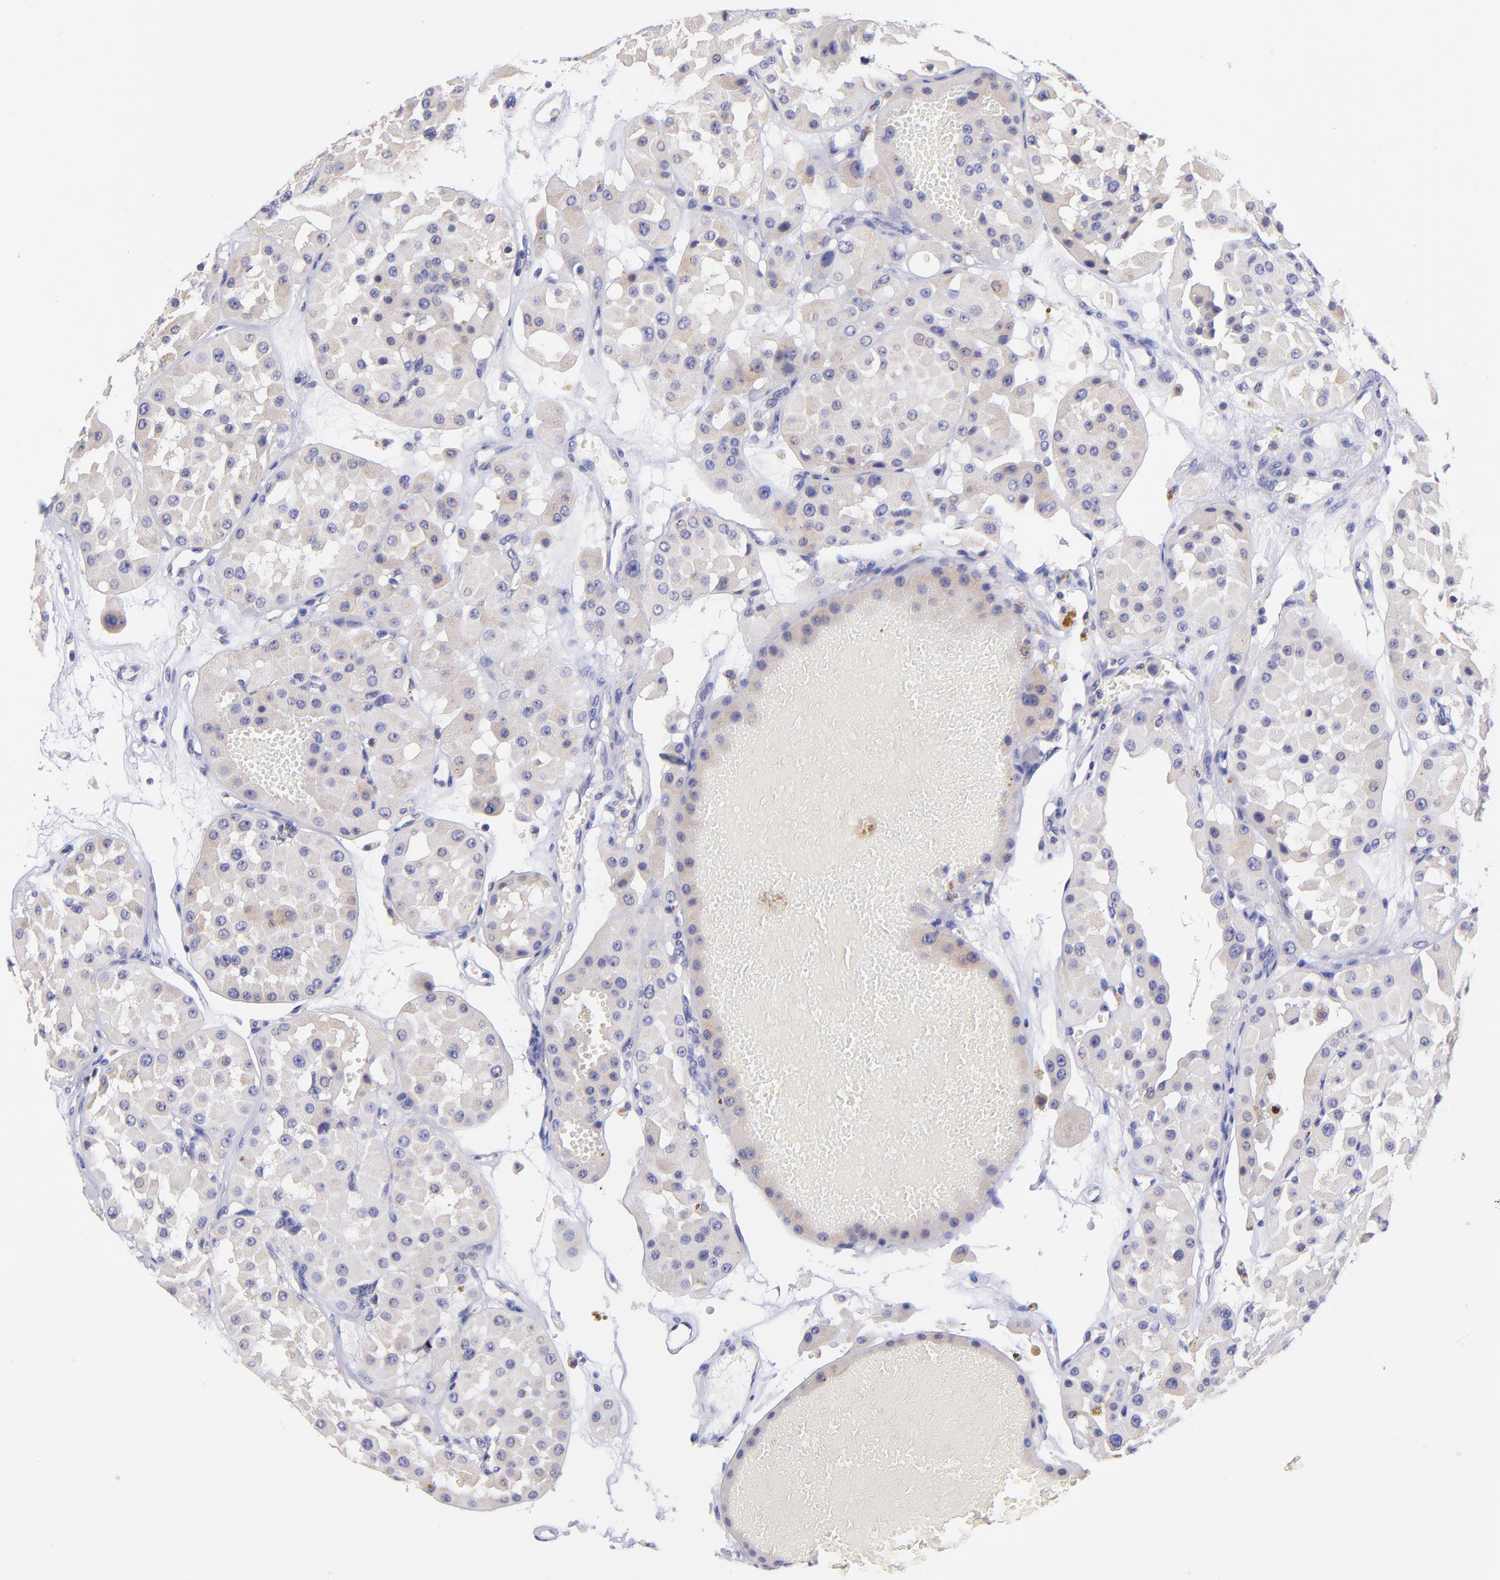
{"staining": {"intensity": "weak", "quantity": "<25%", "location": "cytoplasmic/membranous"}, "tissue": "renal cancer", "cell_type": "Tumor cells", "image_type": "cancer", "snomed": [{"axis": "morphology", "description": "Adenocarcinoma, uncertain malignant potential"}, {"axis": "topography", "description": "Kidney"}], "caption": "This is an immunohistochemistry histopathology image of adenocarcinoma,  uncertain malignant potential (renal). There is no staining in tumor cells.", "gene": "NDUFB7", "patient": {"sex": "male", "age": 63}}